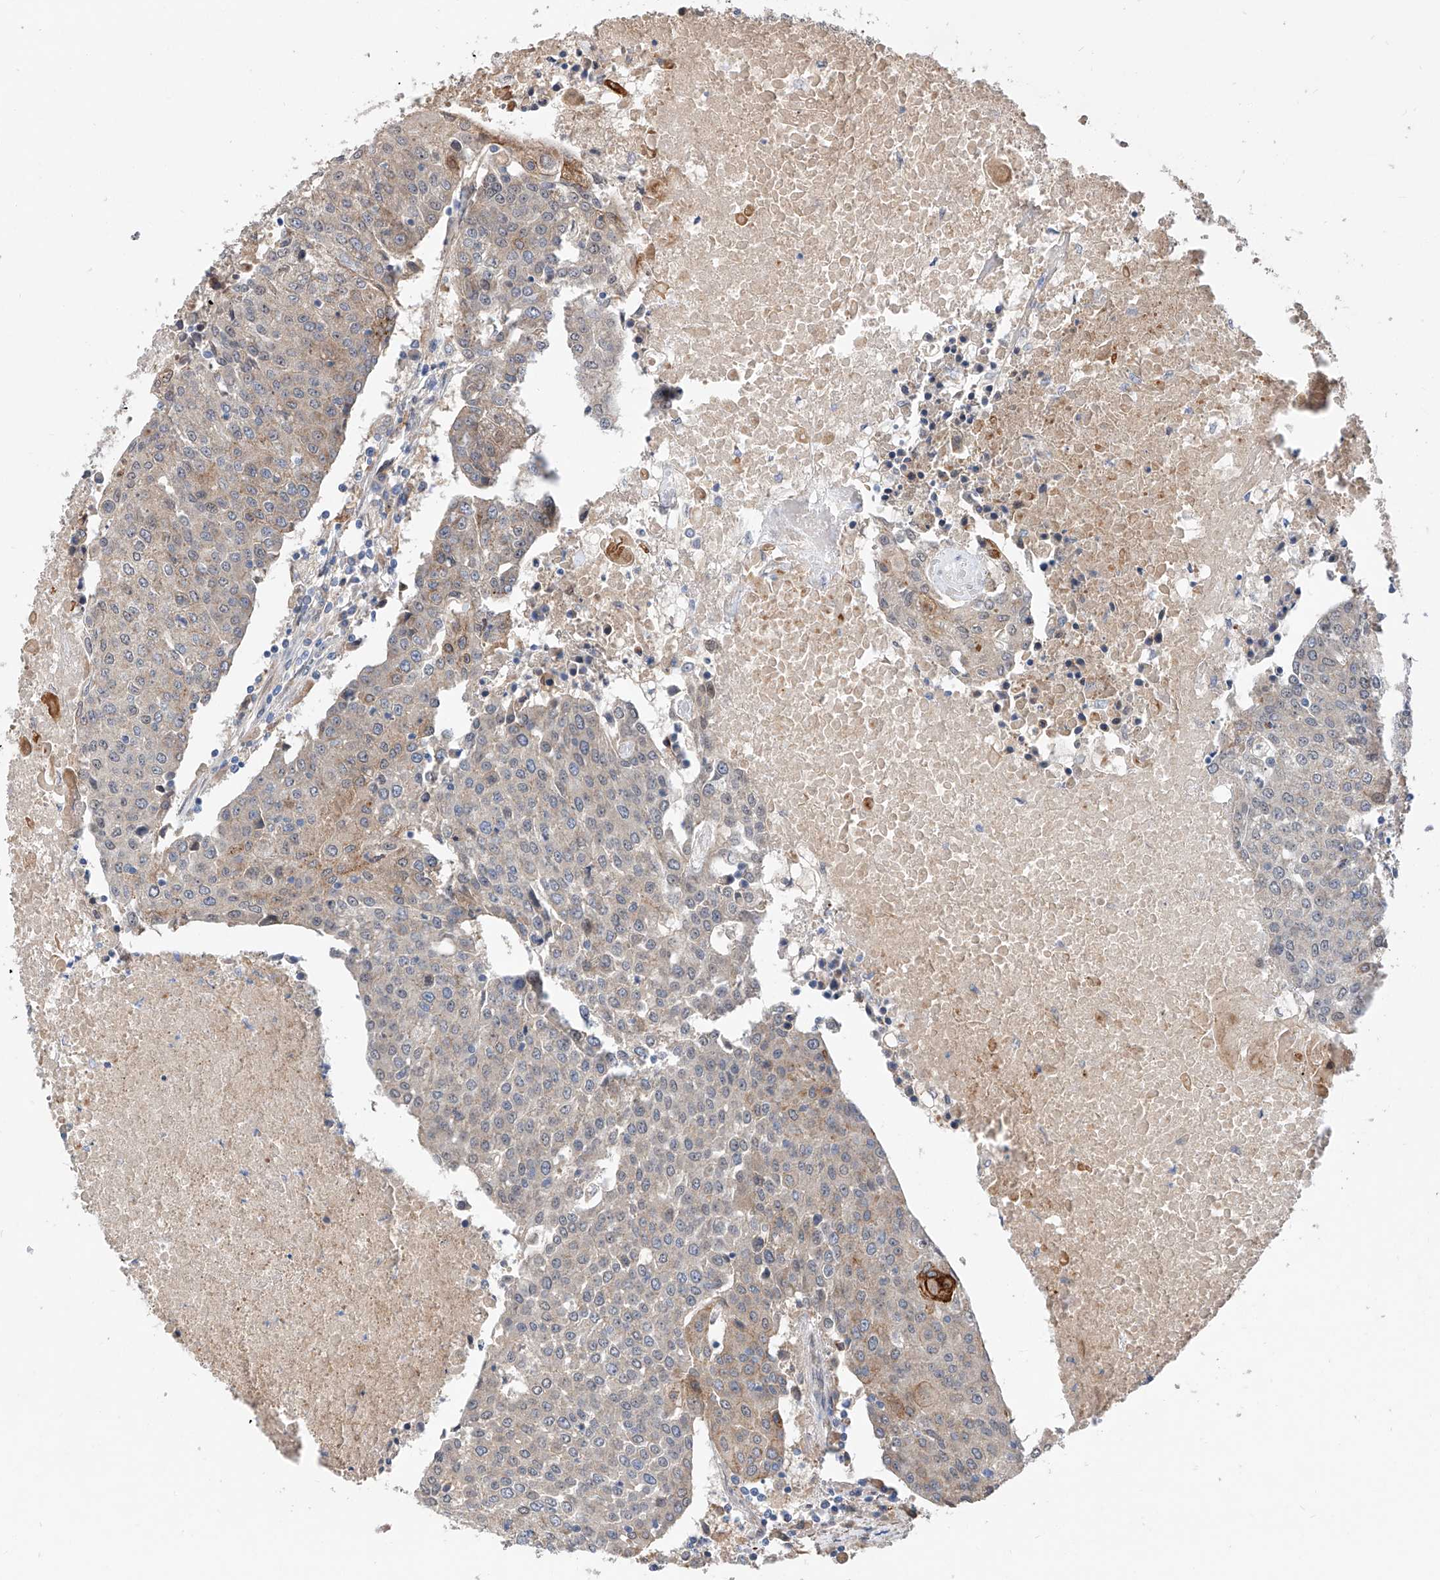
{"staining": {"intensity": "weak", "quantity": "<25%", "location": "cytoplasmic/membranous"}, "tissue": "urothelial cancer", "cell_type": "Tumor cells", "image_type": "cancer", "snomed": [{"axis": "morphology", "description": "Urothelial carcinoma, High grade"}, {"axis": "topography", "description": "Urinary bladder"}], "caption": "Immunohistochemistry photomicrograph of urothelial carcinoma (high-grade) stained for a protein (brown), which exhibits no positivity in tumor cells.", "gene": "MAGEE2", "patient": {"sex": "female", "age": 85}}